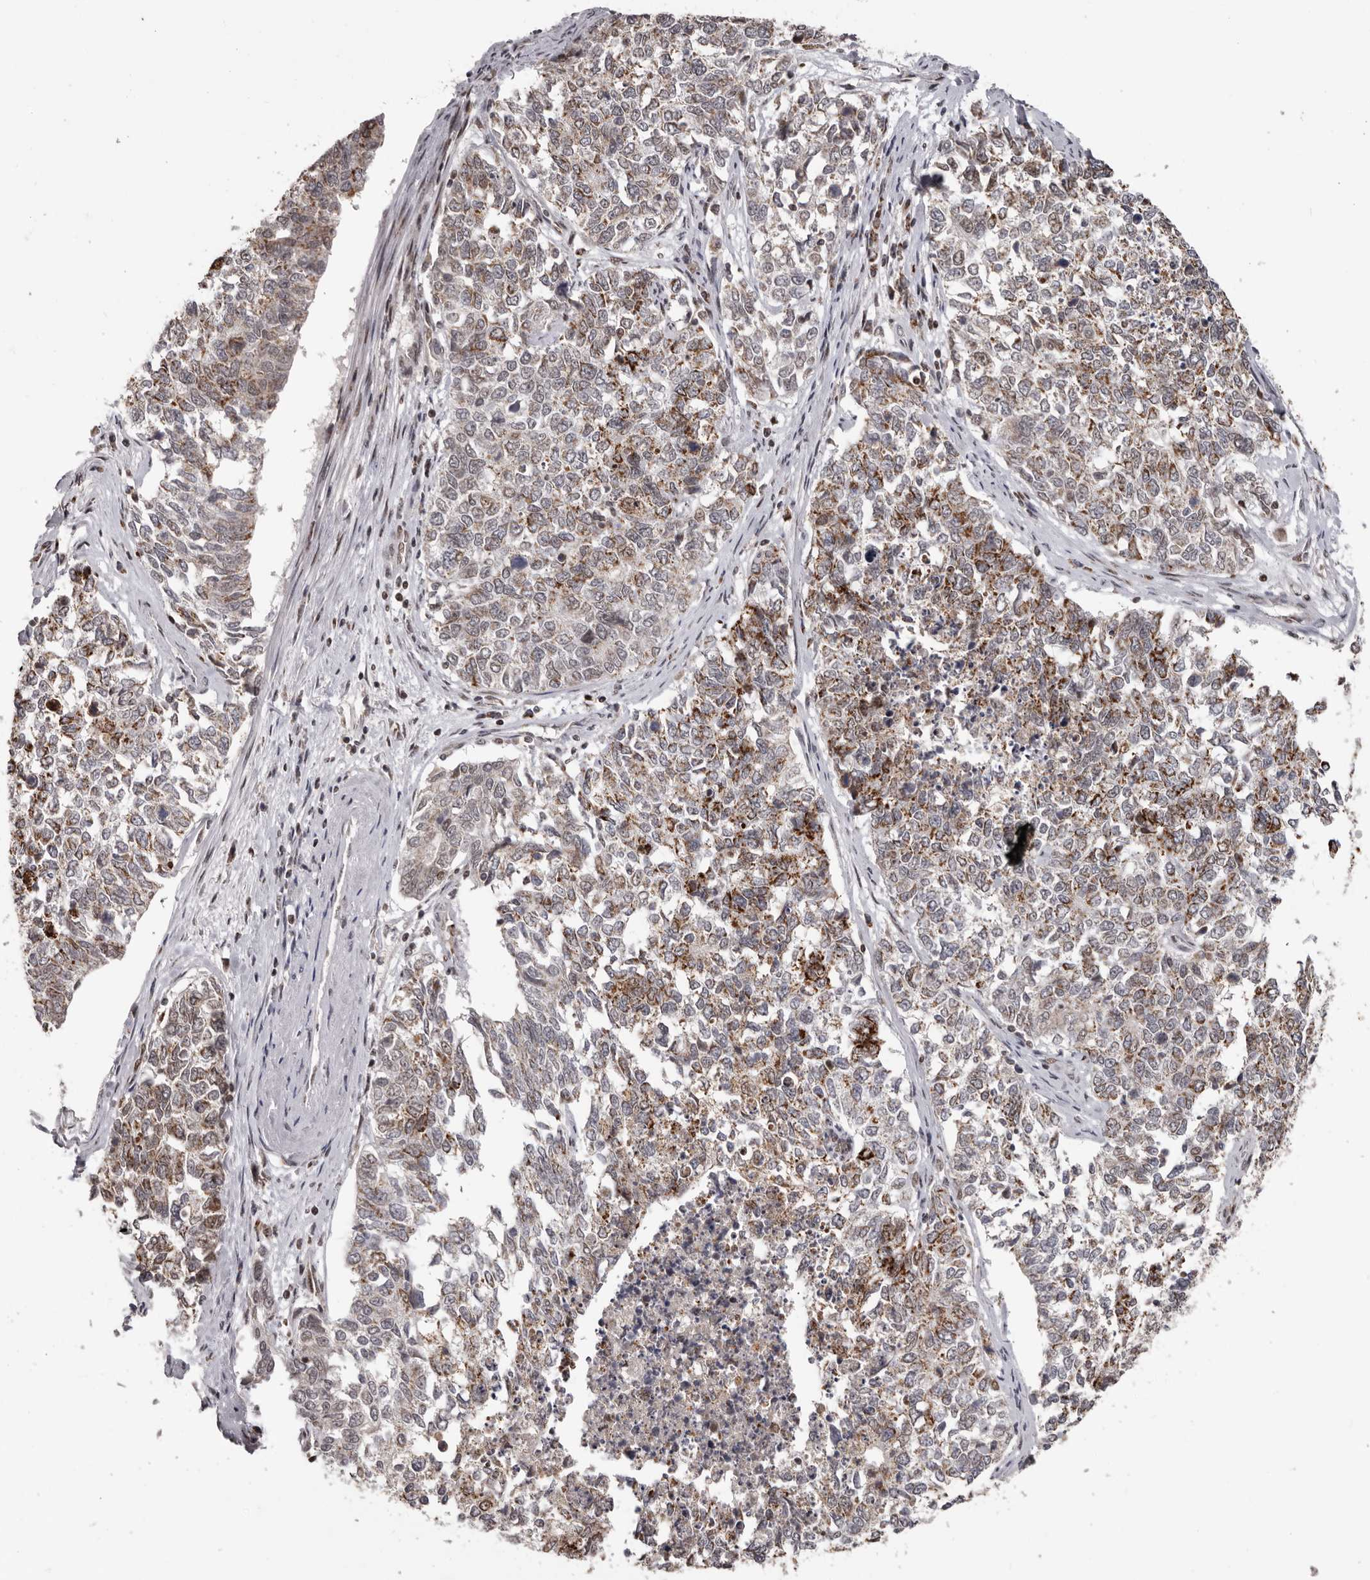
{"staining": {"intensity": "moderate", "quantity": ">75%", "location": "cytoplasmic/membranous"}, "tissue": "cervical cancer", "cell_type": "Tumor cells", "image_type": "cancer", "snomed": [{"axis": "morphology", "description": "Squamous cell carcinoma, NOS"}, {"axis": "topography", "description": "Cervix"}], "caption": "Tumor cells reveal moderate cytoplasmic/membranous expression in approximately >75% of cells in cervical squamous cell carcinoma. The staining was performed using DAB, with brown indicating positive protein expression. Nuclei are stained blue with hematoxylin.", "gene": "C17orf99", "patient": {"sex": "female", "age": 63}}